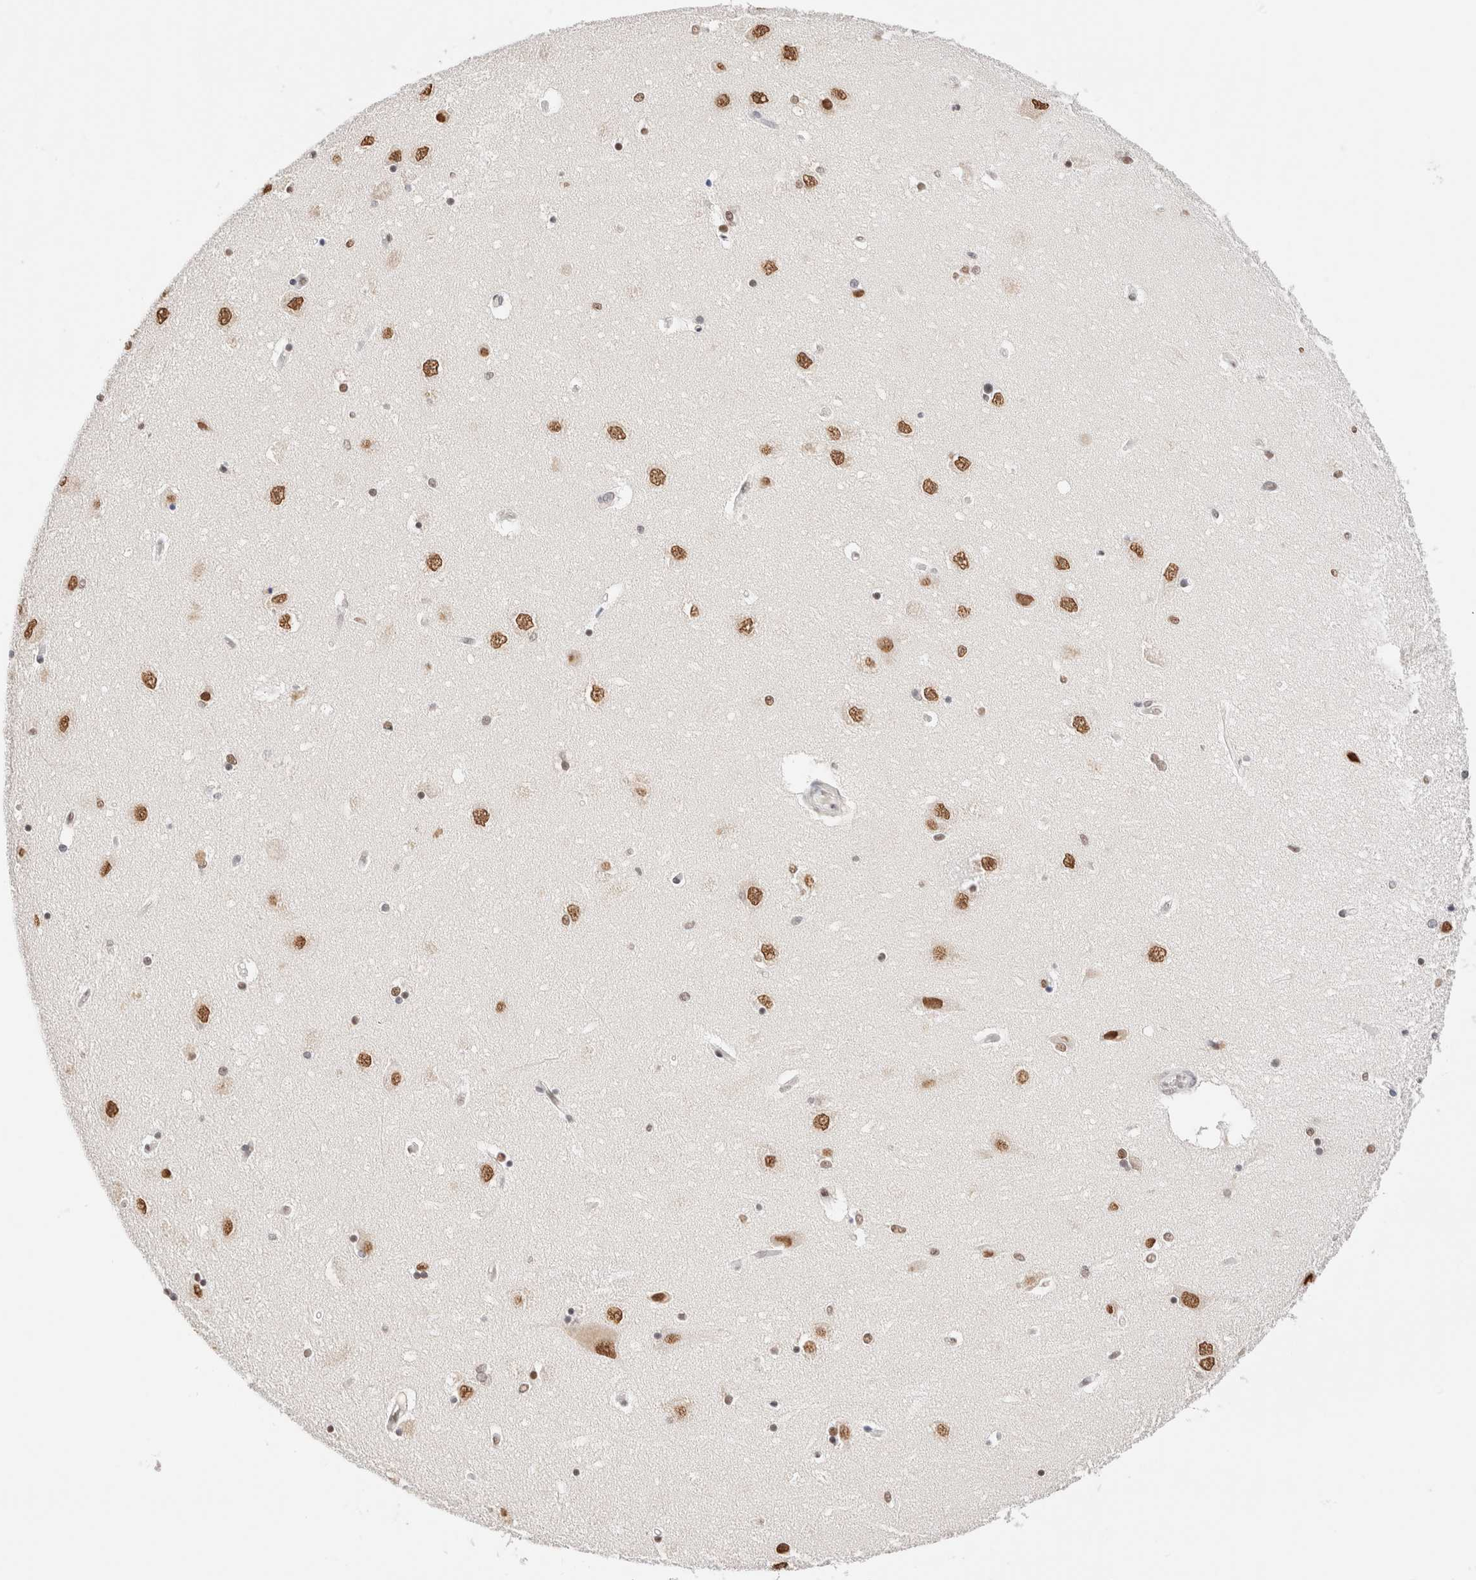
{"staining": {"intensity": "moderate", "quantity": "25%-75%", "location": "nuclear"}, "tissue": "hippocampus", "cell_type": "Glial cells", "image_type": "normal", "snomed": [{"axis": "morphology", "description": "Normal tissue, NOS"}, {"axis": "topography", "description": "Hippocampus"}], "caption": "A histopathology image showing moderate nuclear expression in about 25%-75% of glial cells in normal hippocampus, as visualized by brown immunohistochemical staining.", "gene": "SUPT3H", "patient": {"sex": "female", "age": 54}}